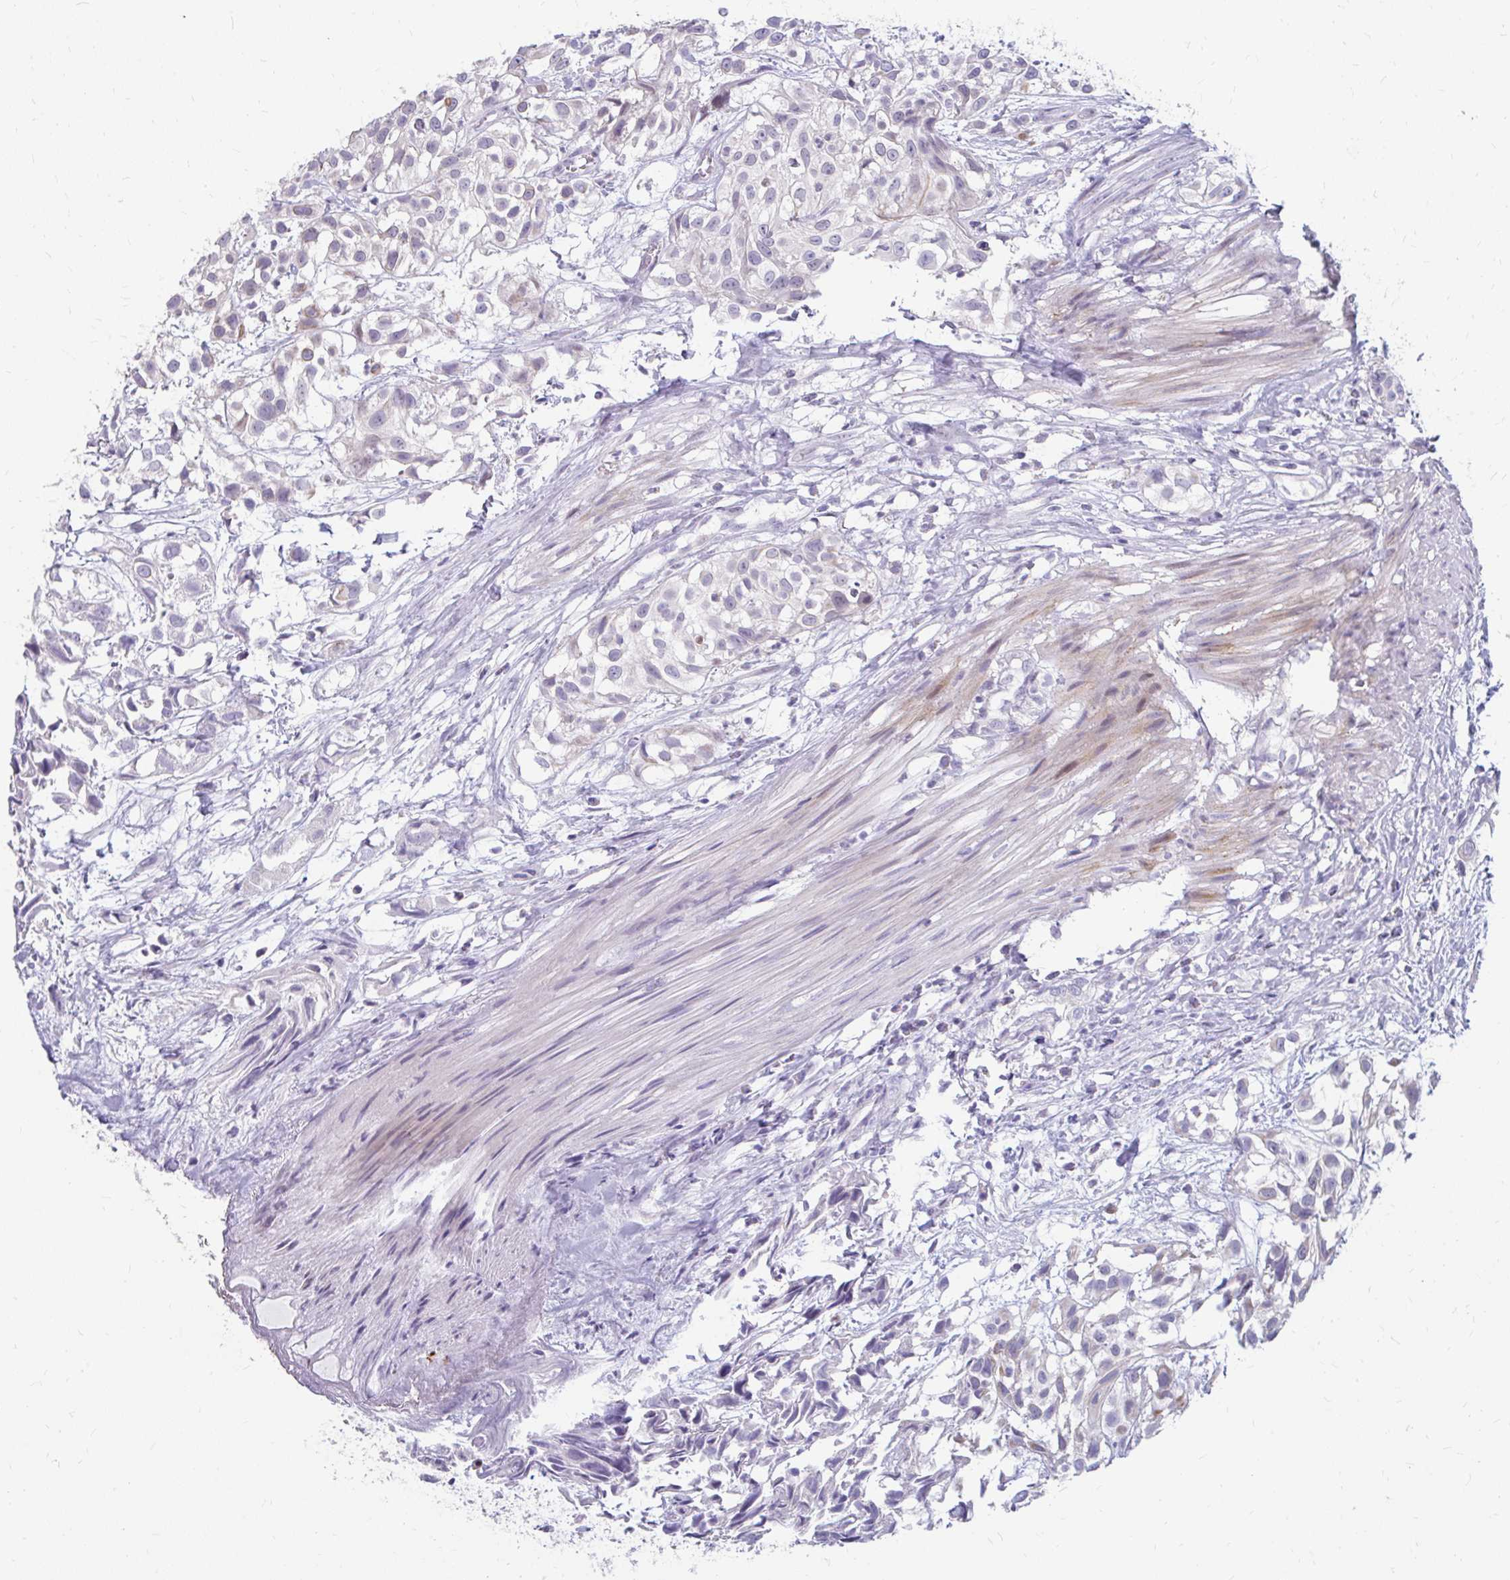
{"staining": {"intensity": "moderate", "quantity": "<25%", "location": "cytoplasmic/membranous"}, "tissue": "urothelial cancer", "cell_type": "Tumor cells", "image_type": "cancer", "snomed": [{"axis": "morphology", "description": "Urothelial carcinoma, High grade"}, {"axis": "topography", "description": "Urinary bladder"}], "caption": "Human urothelial cancer stained with a brown dye exhibits moderate cytoplasmic/membranous positive expression in about <25% of tumor cells.", "gene": "RGS16", "patient": {"sex": "male", "age": 56}}